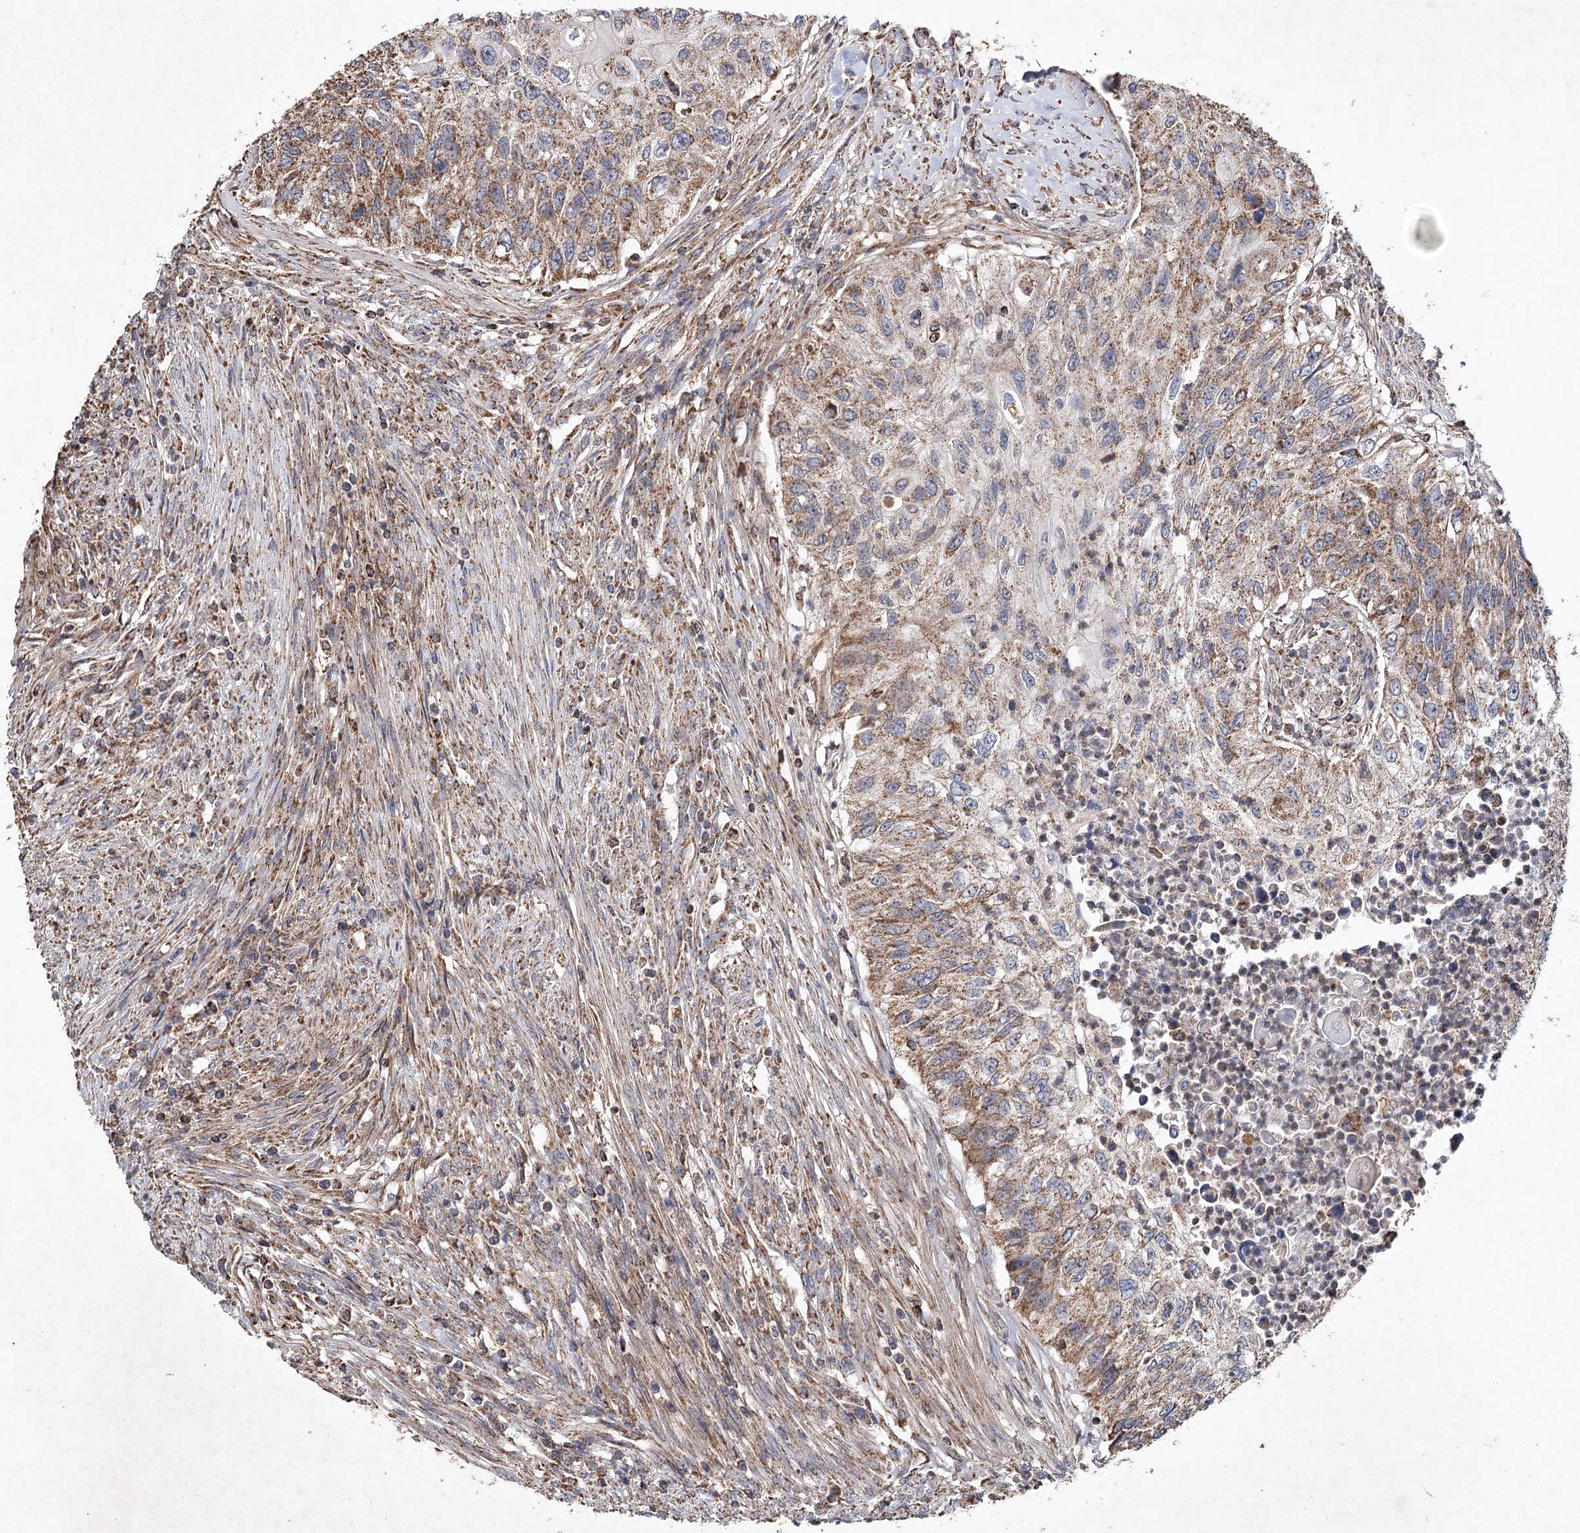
{"staining": {"intensity": "moderate", "quantity": ">75%", "location": "cytoplasmic/membranous"}, "tissue": "urothelial cancer", "cell_type": "Tumor cells", "image_type": "cancer", "snomed": [{"axis": "morphology", "description": "Urothelial carcinoma, High grade"}, {"axis": "topography", "description": "Urinary bladder"}], "caption": "Immunohistochemical staining of human urothelial cancer shows medium levels of moderate cytoplasmic/membranous positivity in about >75% of tumor cells. (DAB (3,3'-diaminobenzidine) IHC, brown staining for protein, blue staining for nuclei).", "gene": "PIK3CB", "patient": {"sex": "female", "age": 60}}